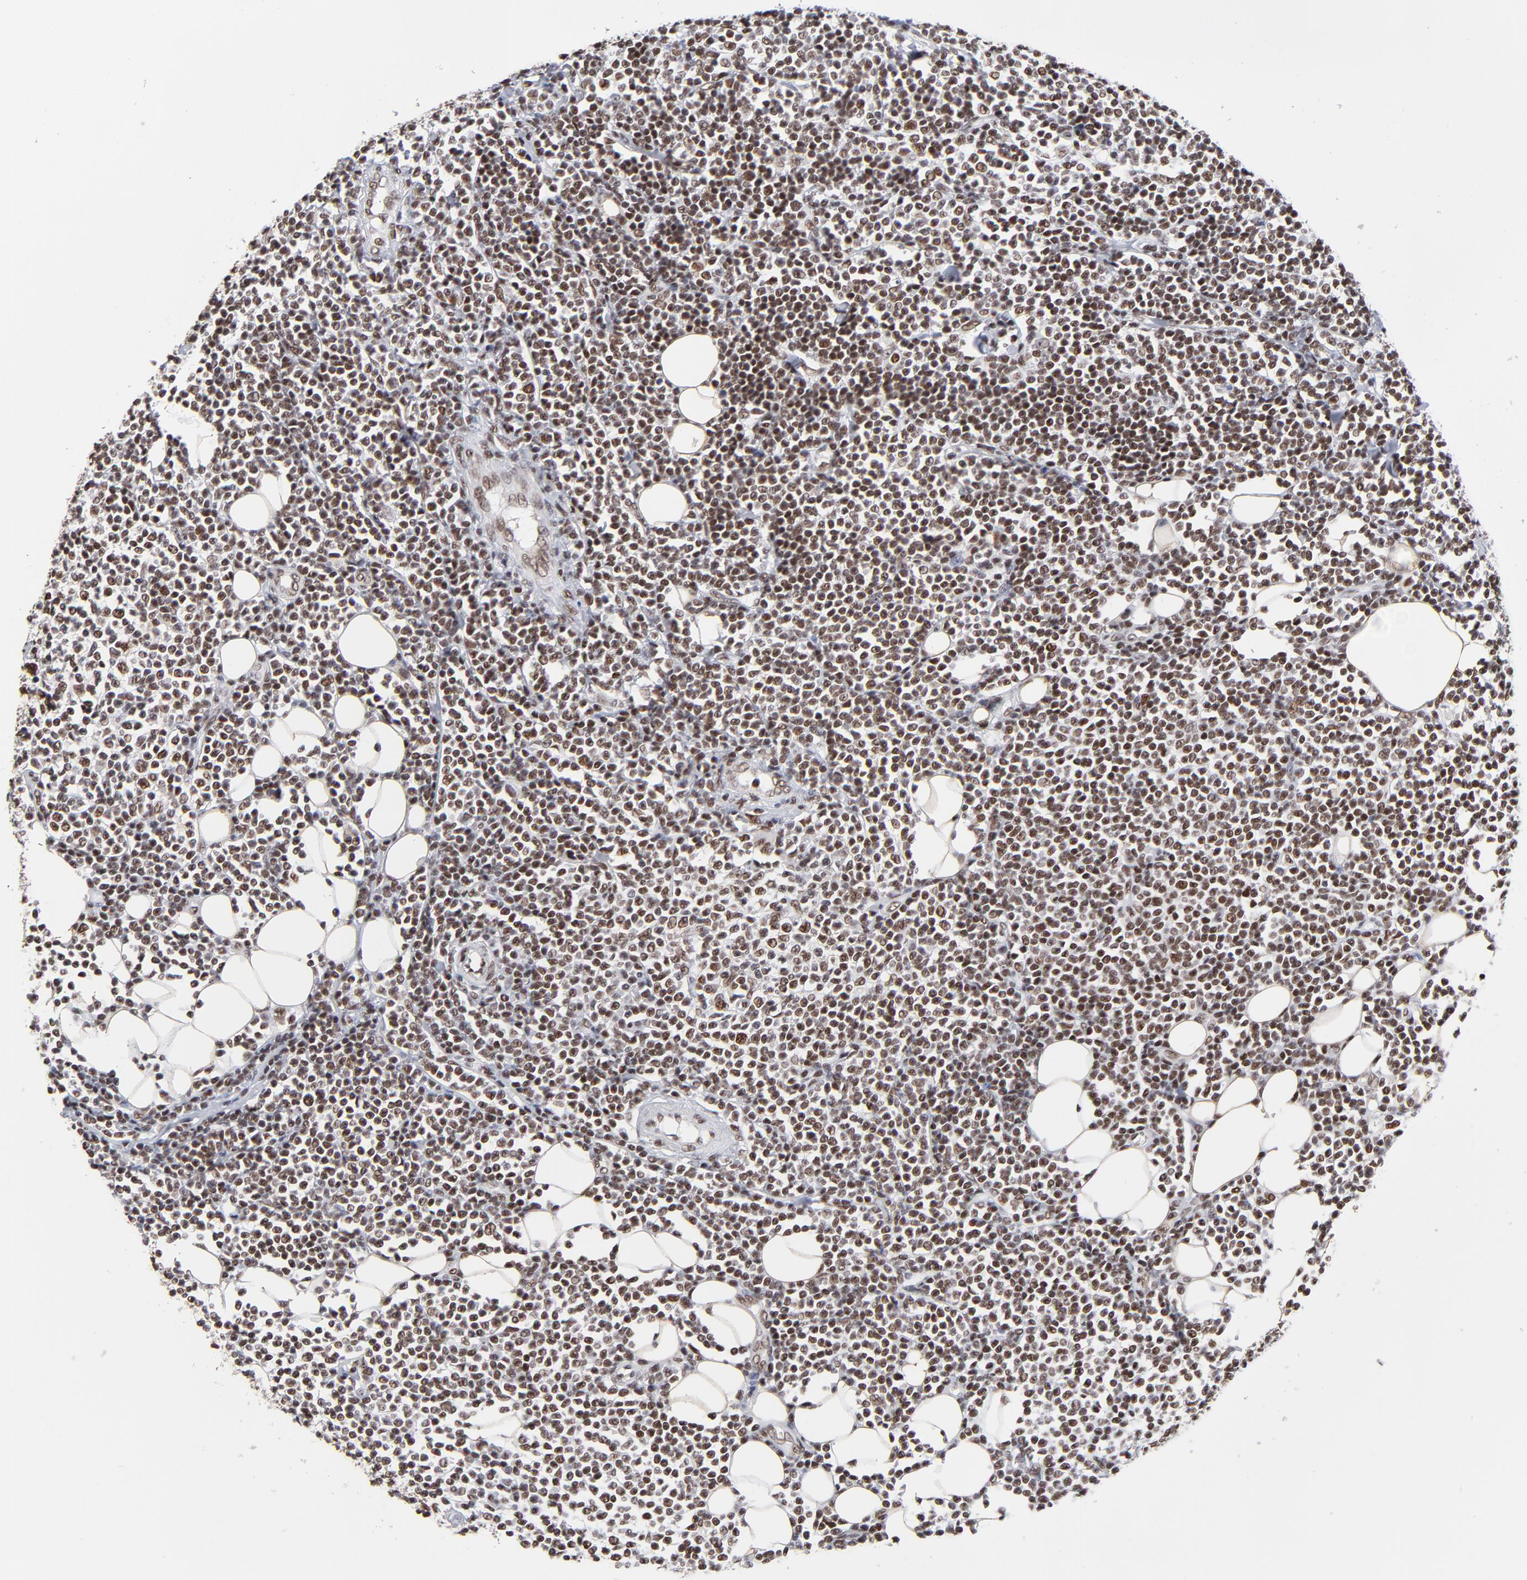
{"staining": {"intensity": "strong", "quantity": ">75%", "location": "nuclear"}, "tissue": "lymphoma", "cell_type": "Tumor cells", "image_type": "cancer", "snomed": [{"axis": "morphology", "description": "Malignant lymphoma, non-Hodgkin's type, Low grade"}, {"axis": "topography", "description": "Soft tissue"}], "caption": "Immunohistochemical staining of lymphoma shows strong nuclear protein expression in approximately >75% of tumor cells.", "gene": "ZMYM3", "patient": {"sex": "male", "age": 92}}